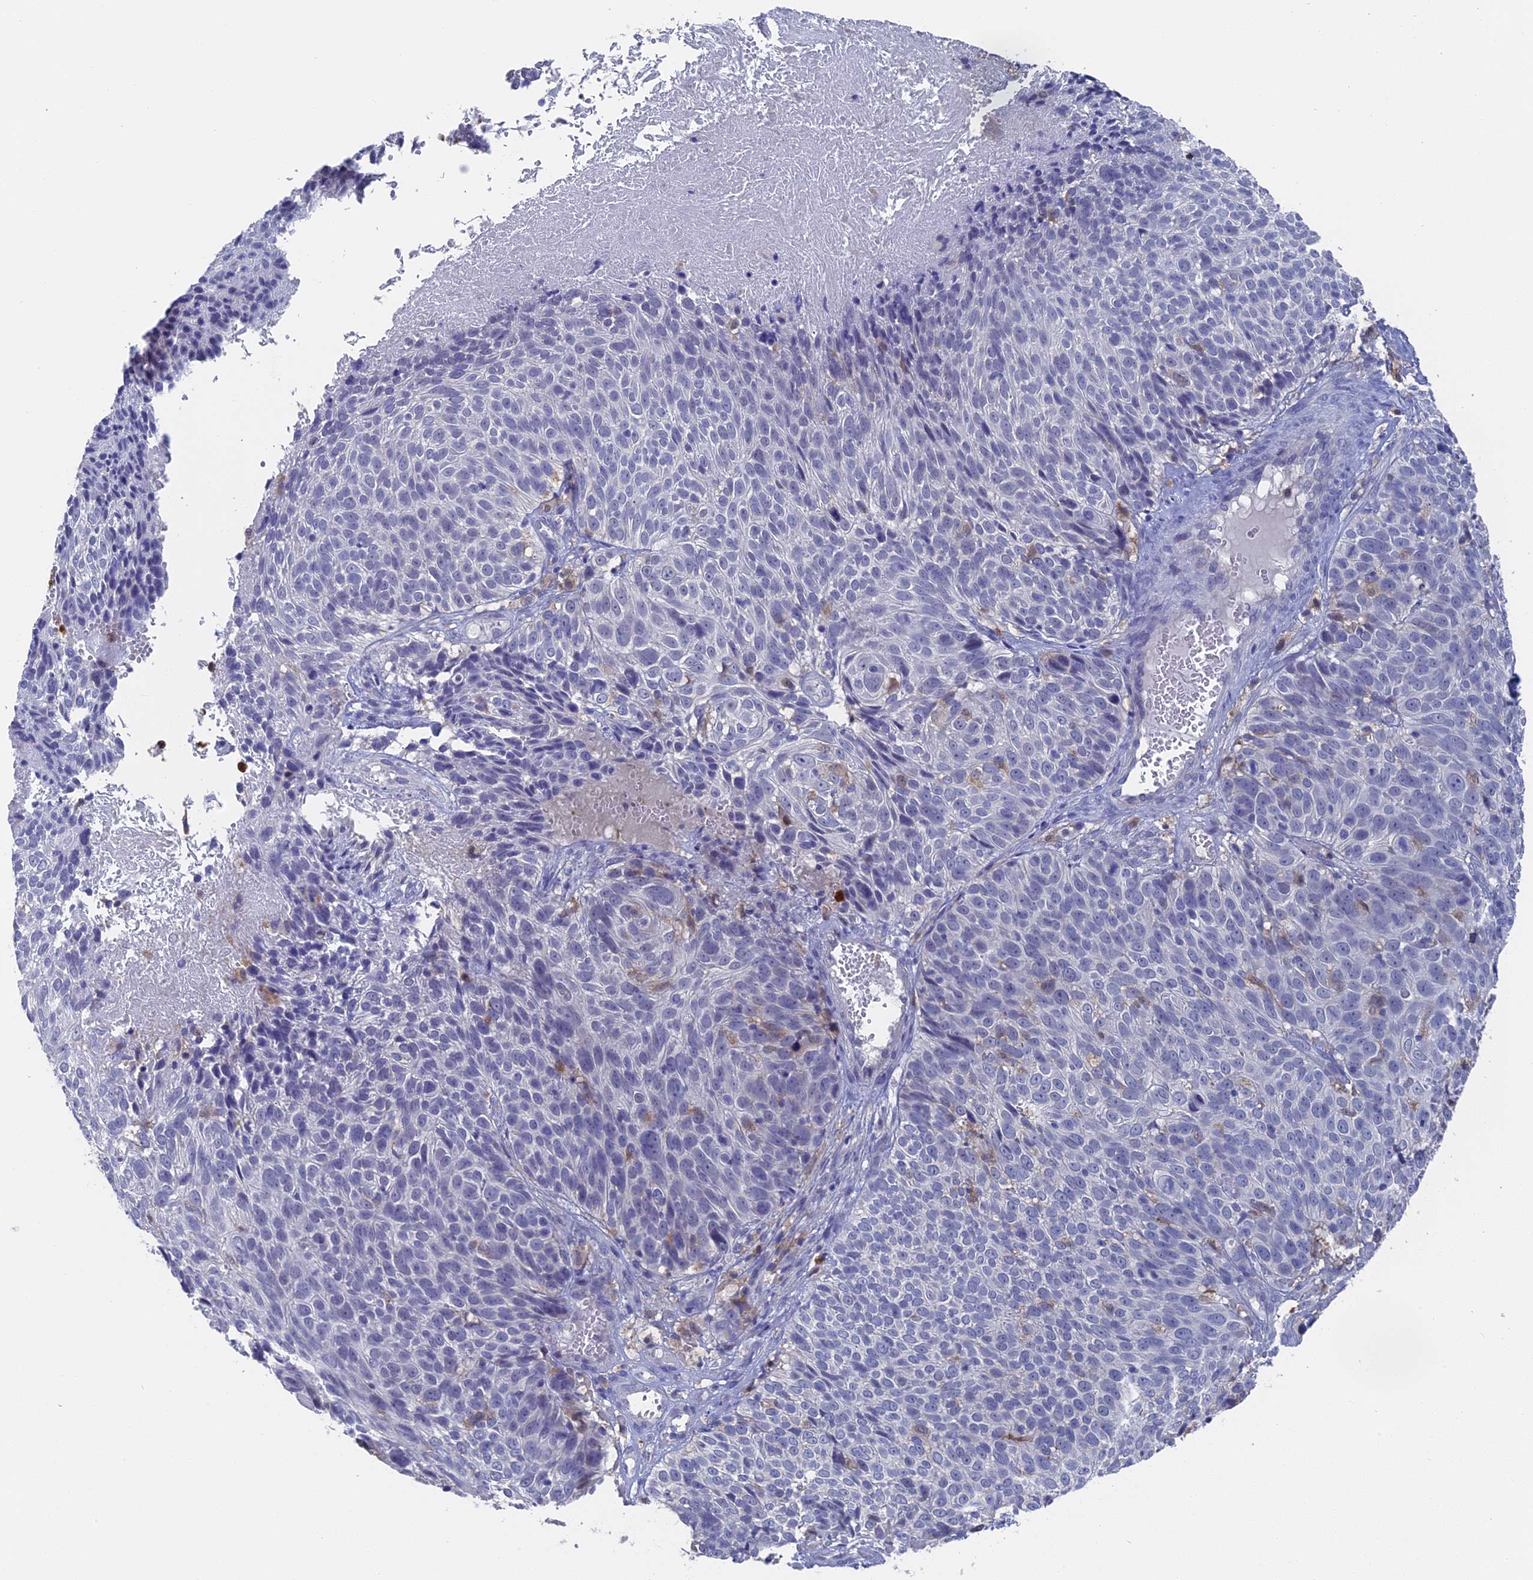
{"staining": {"intensity": "negative", "quantity": "none", "location": "none"}, "tissue": "cervical cancer", "cell_type": "Tumor cells", "image_type": "cancer", "snomed": [{"axis": "morphology", "description": "Squamous cell carcinoma, NOS"}, {"axis": "topography", "description": "Cervix"}], "caption": "An immunohistochemistry photomicrograph of cervical cancer (squamous cell carcinoma) is shown. There is no staining in tumor cells of cervical cancer (squamous cell carcinoma).", "gene": "NCF4", "patient": {"sex": "female", "age": 74}}